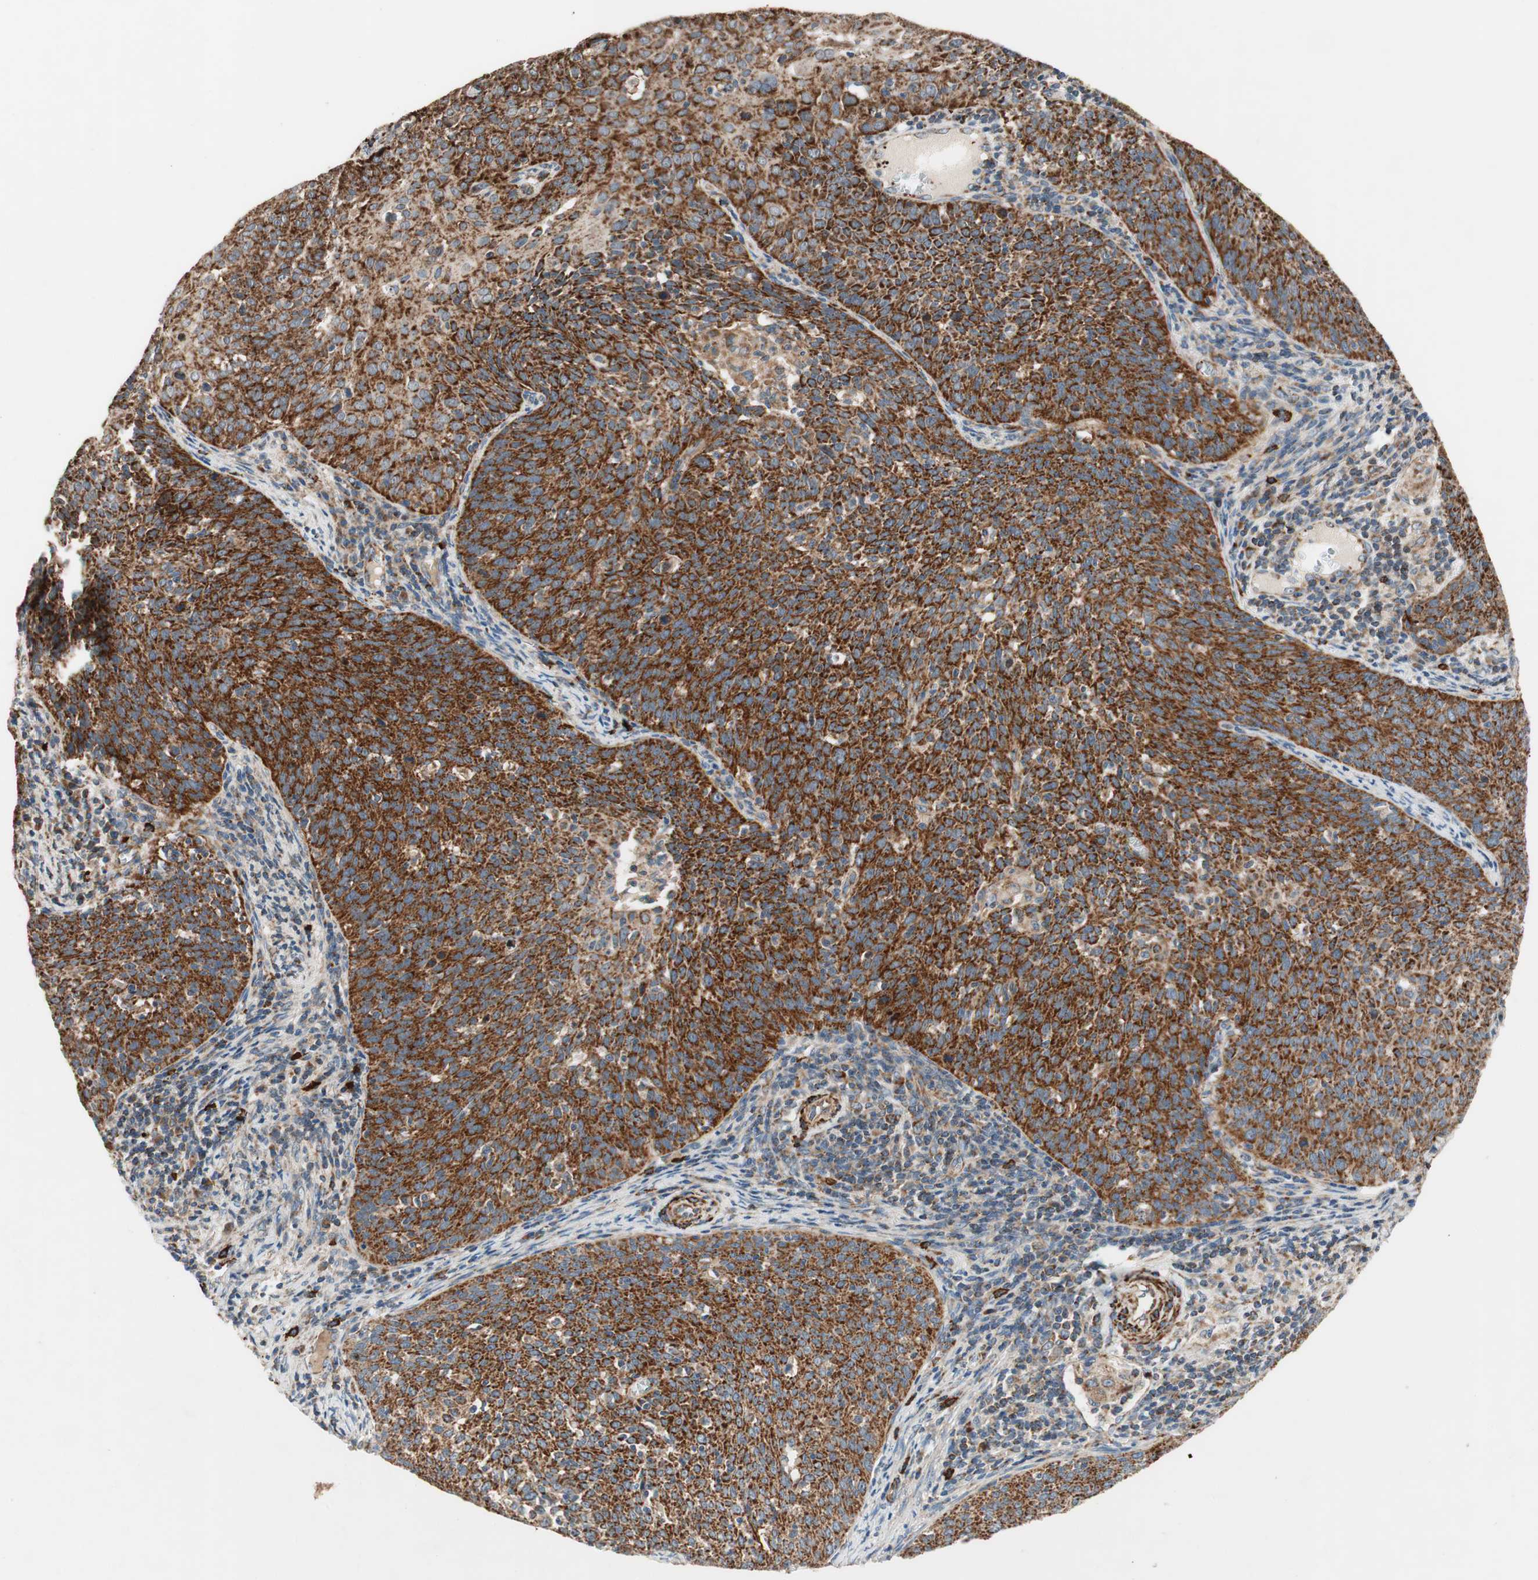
{"staining": {"intensity": "strong", "quantity": ">75%", "location": "cytoplasmic/membranous"}, "tissue": "cervical cancer", "cell_type": "Tumor cells", "image_type": "cancer", "snomed": [{"axis": "morphology", "description": "Squamous cell carcinoma, NOS"}, {"axis": "topography", "description": "Cervix"}], "caption": "High-magnification brightfield microscopy of cervical cancer stained with DAB (brown) and counterstained with hematoxylin (blue). tumor cells exhibit strong cytoplasmic/membranous staining is present in about>75% of cells. (IHC, brightfield microscopy, high magnification).", "gene": "AKAP1", "patient": {"sex": "female", "age": 38}}